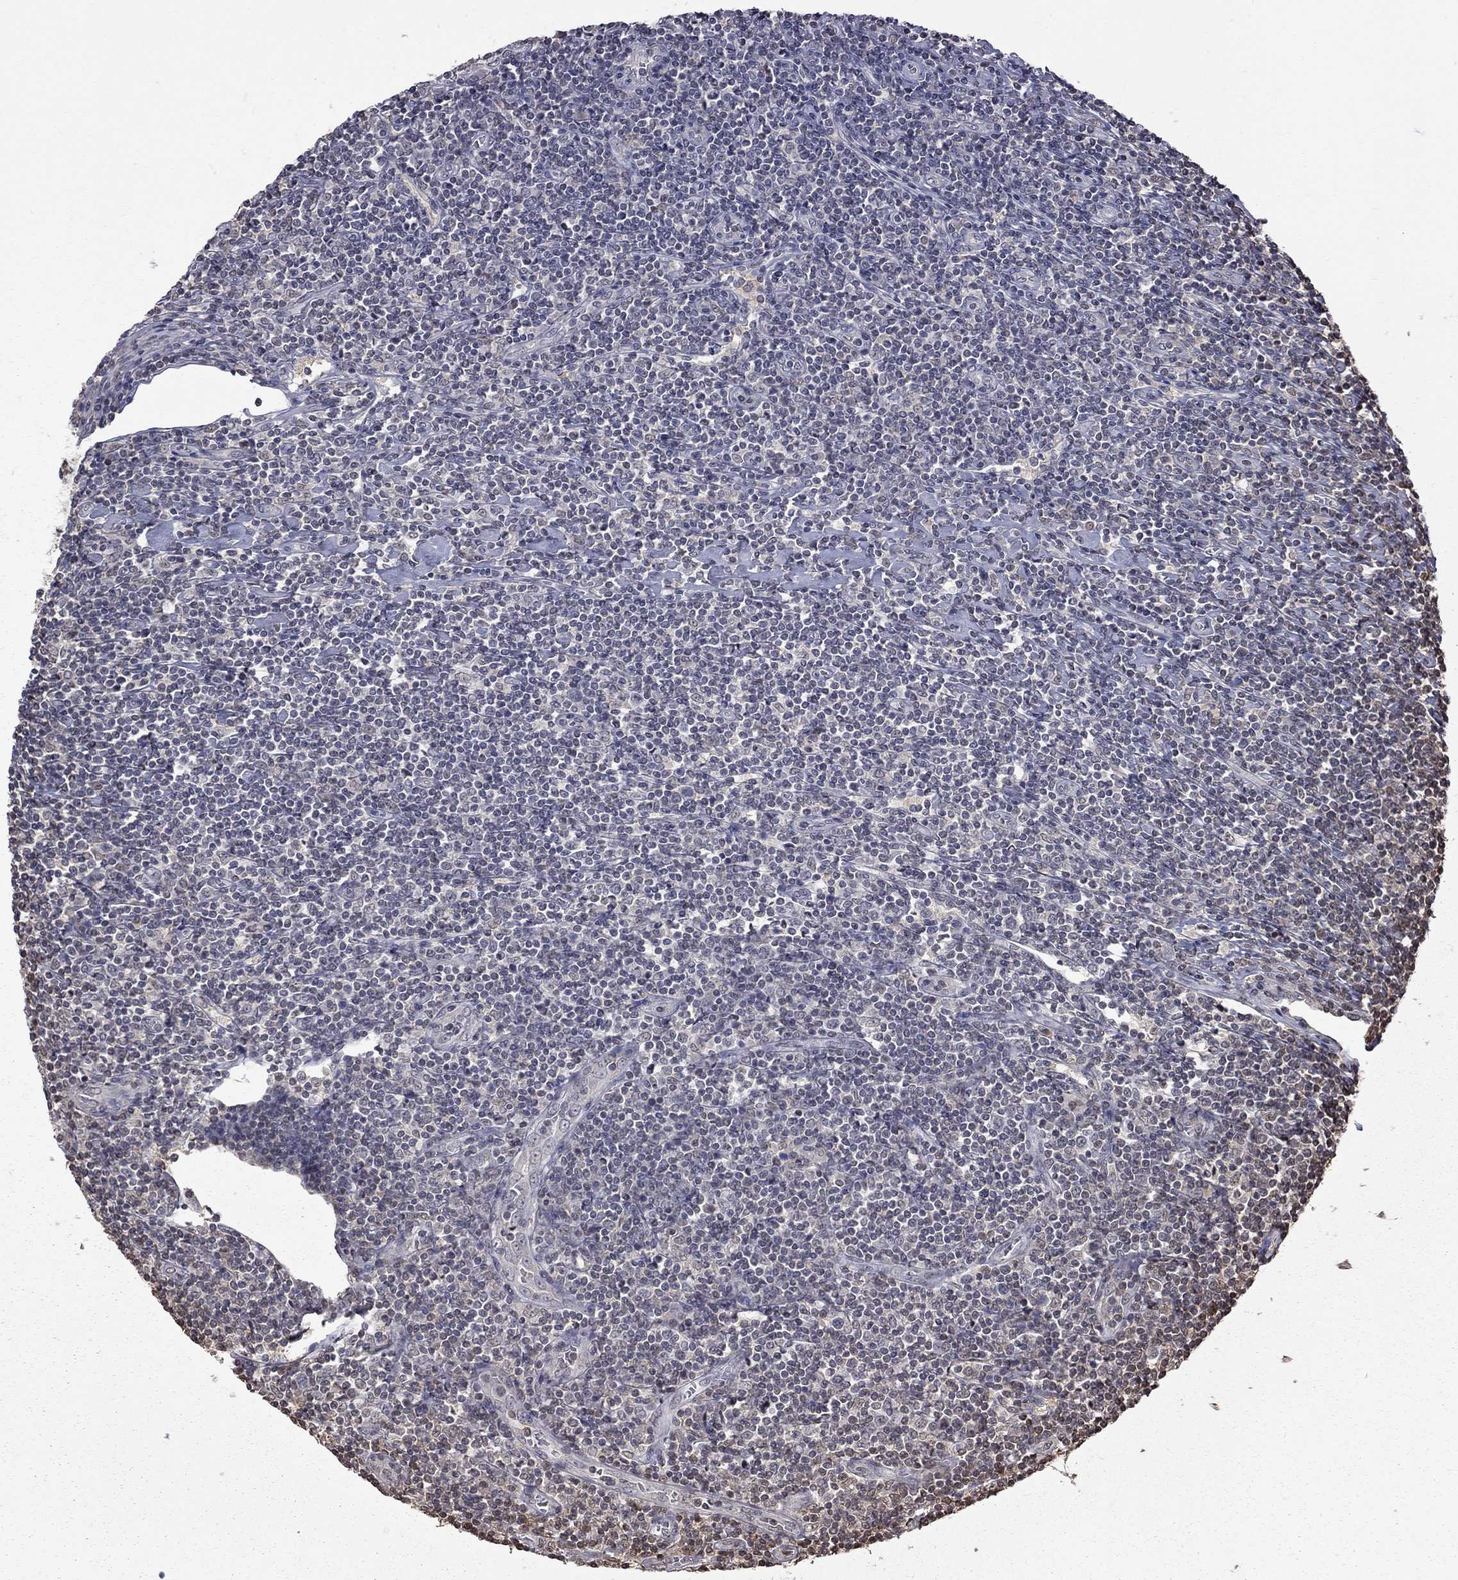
{"staining": {"intensity": "negative", "quantity": "none", "location": "none"}, "tissue": "lymphoma", "cell_type": "Tumor cells", "image_type": "cancer", "snomed": [{"axis": "morphology", "description": "Hodgkin's disease, NOS"}, {"axis": "topography", "description": "Lymph node"}], "caption": "There is no significant staining in tumor cells of Hodgkin's disease. (Brightfield microscopy of DAB immunohistochemistry at high magnification).", "gene": "RFWD3", "patient": {"sex": "male", "age": 40}}